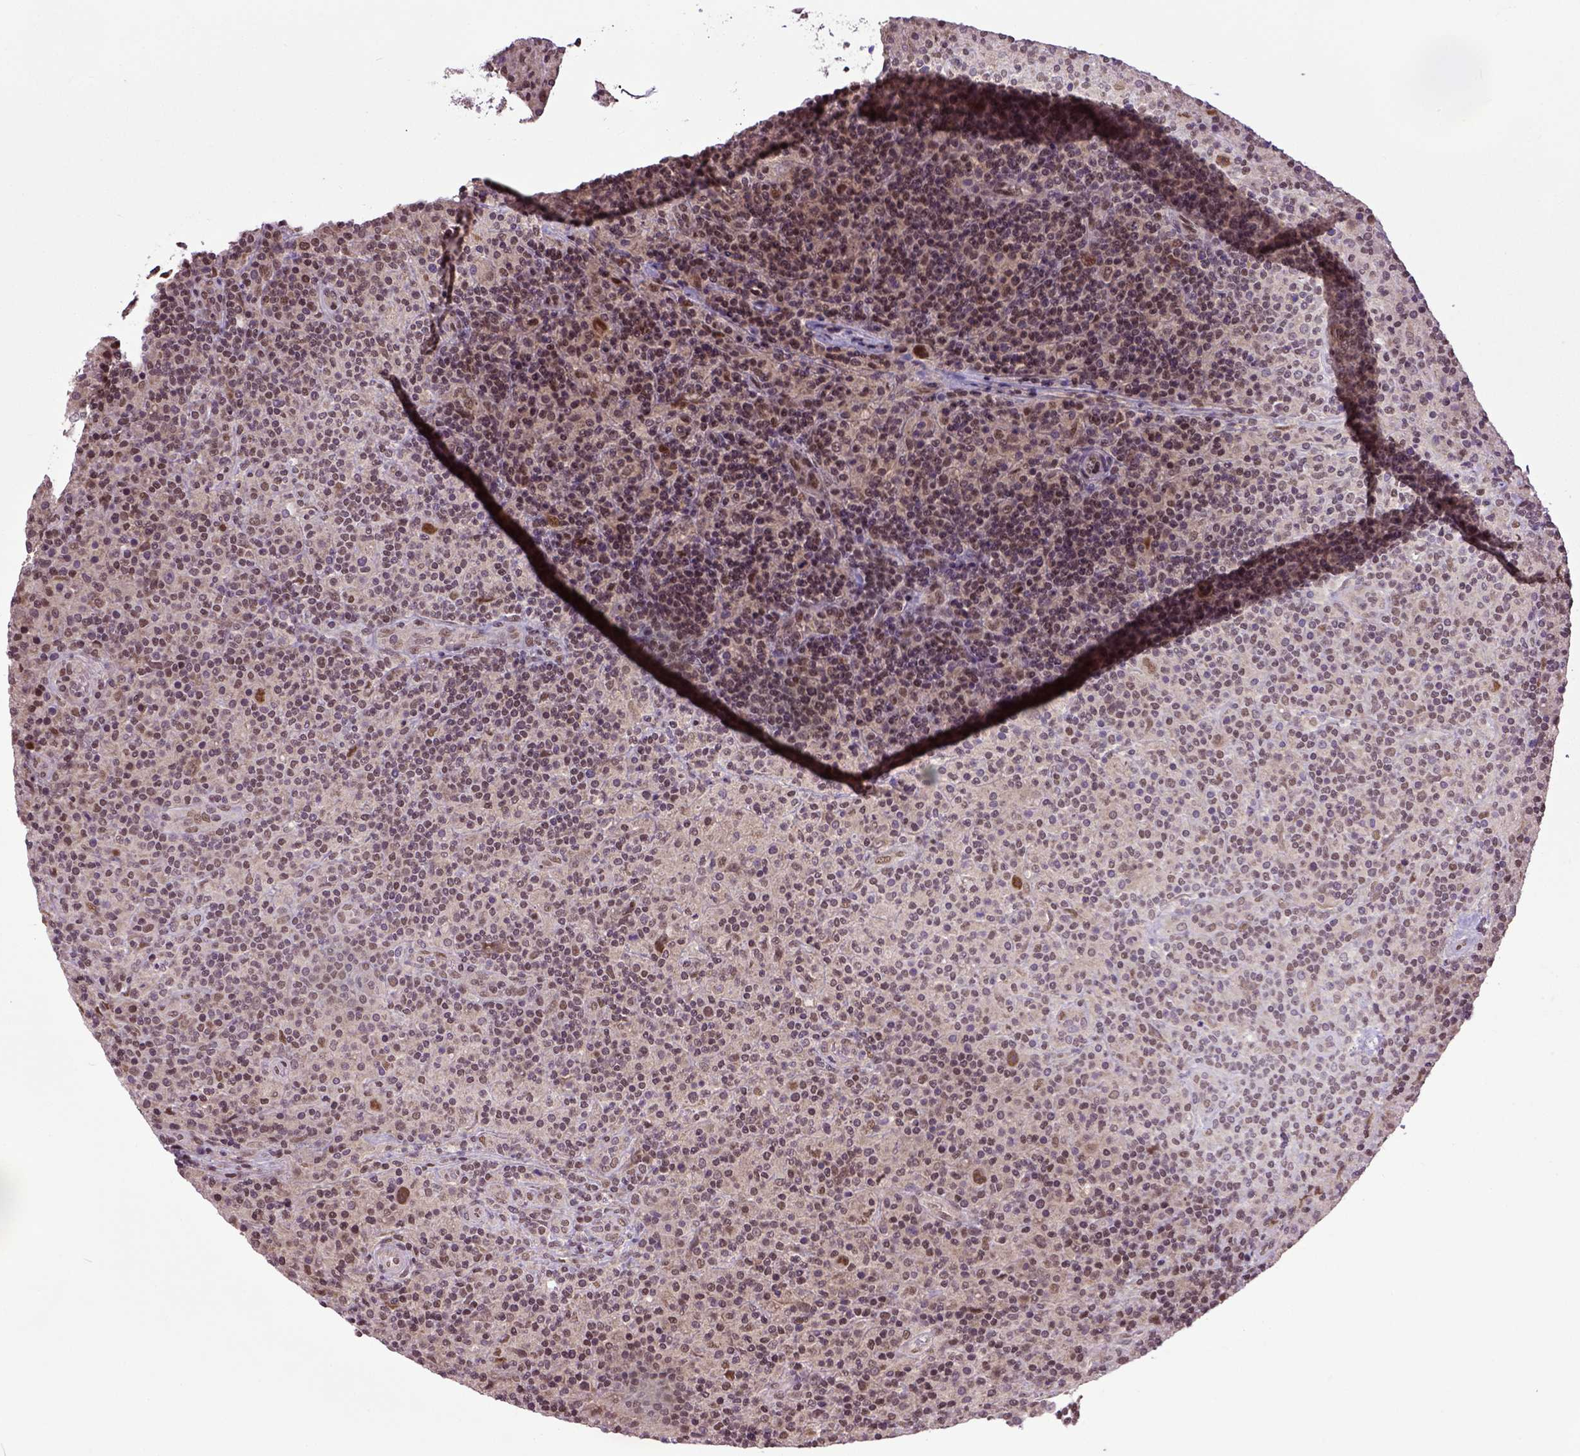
{"staining": {"intensity": "moderate", "quantity": ">75%", "location": "nuclear"}, "tissue": "lymphoma", "cell_type": "Tumor cells", "image_type": "cancer", "snomed": [{"axis": "morphology", "description": "Hodgkin's disease, NOS"}, {"axis": "topography", "description": "Lymph node"}], "caption": "This is an image of IHC staining of Hodgkin's disease, which shows moderate expression in the nuclear of tumor cells.", "gene": "UBA3", "patient": {"sex": "male", "age": 70}}